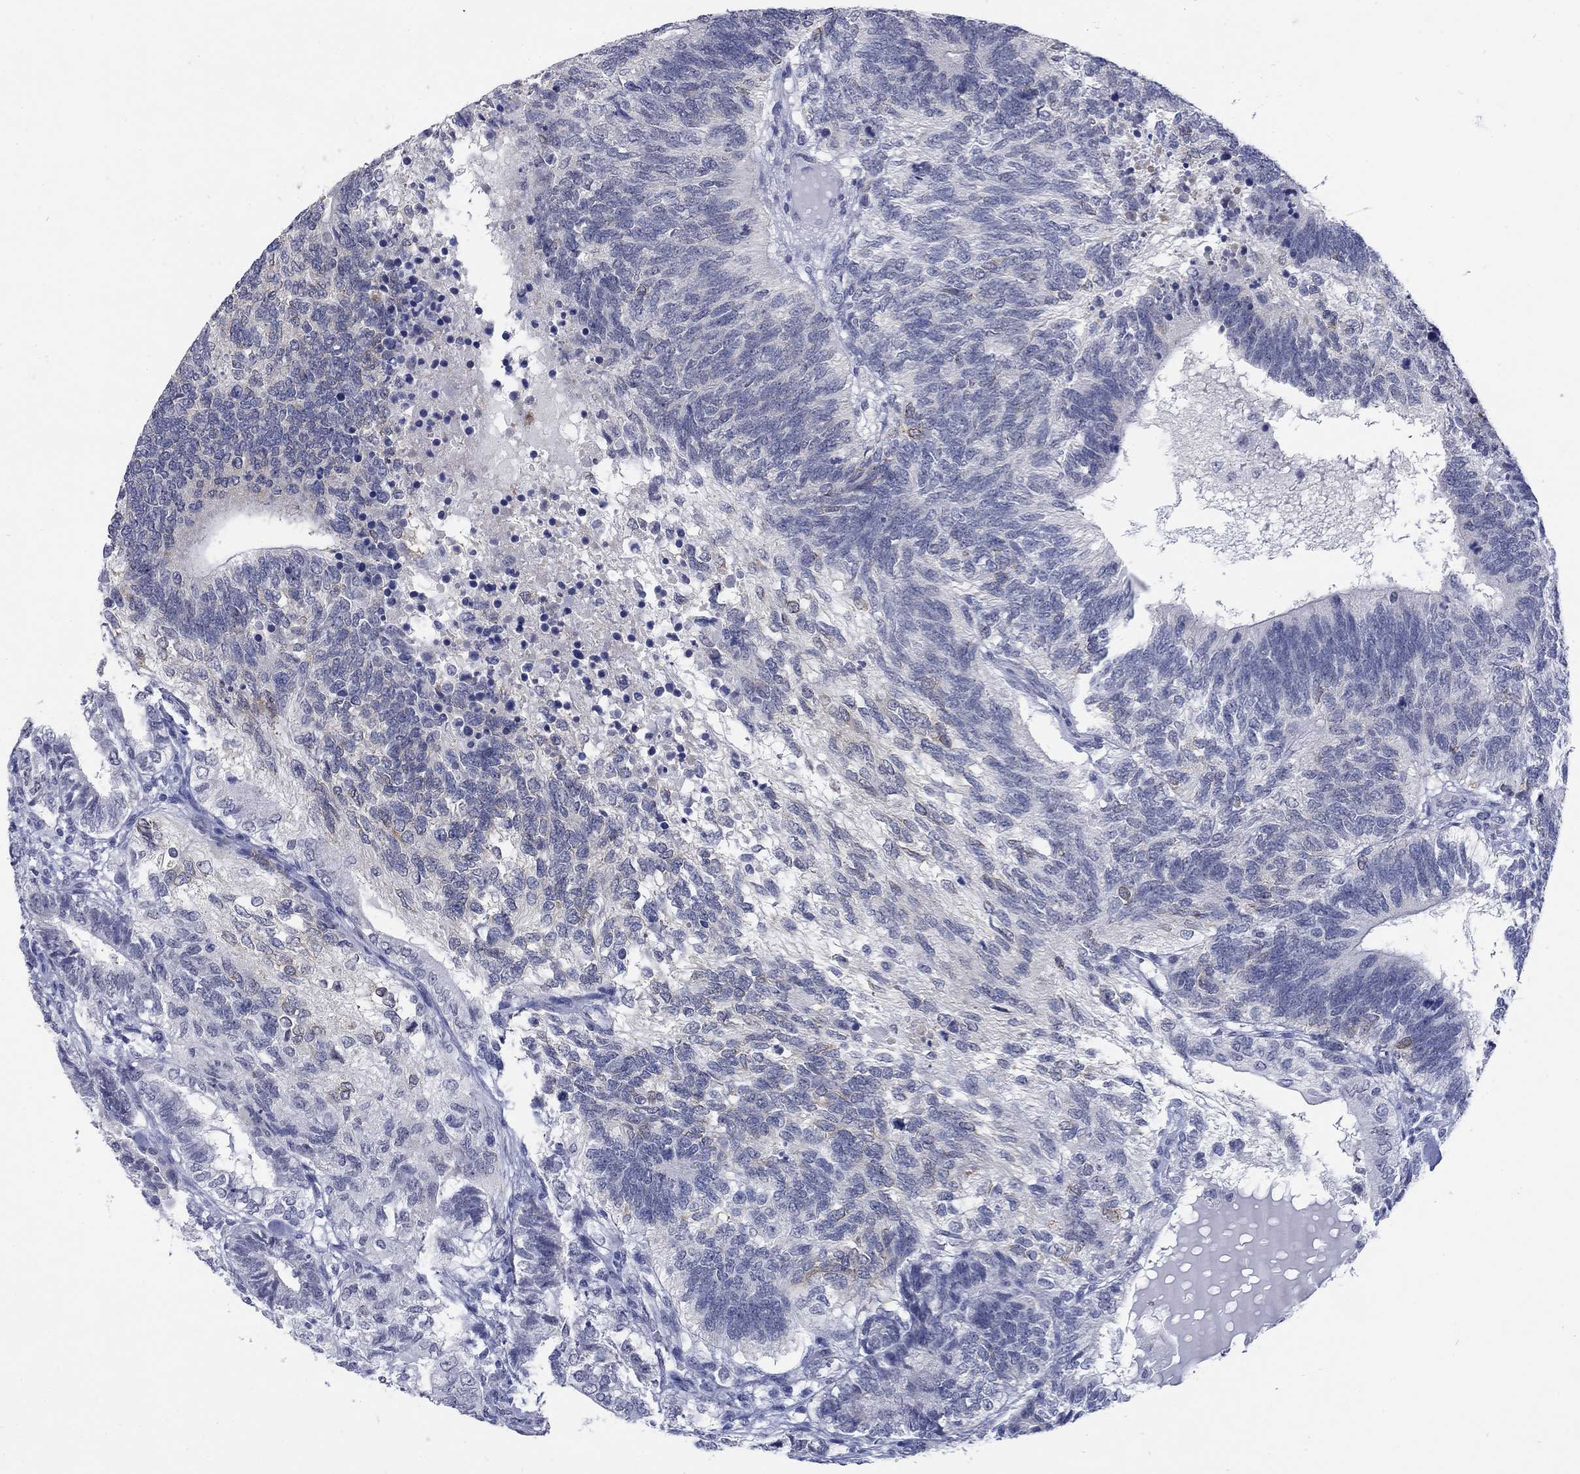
{"staining": {"intensity": "negative", "quantity": "none", "location": "none"}, "tissue": "testis cancer", "cell_type": "Tumor cells", "image_type": "cancer", "snomed": [{"axis": "morphology", "description": "Seminoma, NOS"}, {"axis": "morphology", "description": "Carcinoma, Embryonal, NOS"}, {"axis": "topography", "description": "Testis"}], "caption": "Tumor cells are negative for brown protein staining in embryonal carcinoma (testis). The staining was performed using DAB (3,3'-diaminobenzidine) to visualize the protein expression in brown, while the nuclei were stained in blue with hematoxylin (Magnification: 20x).", "gene": "ECEL1", "patient": {"sex": "male", "age": 41}}